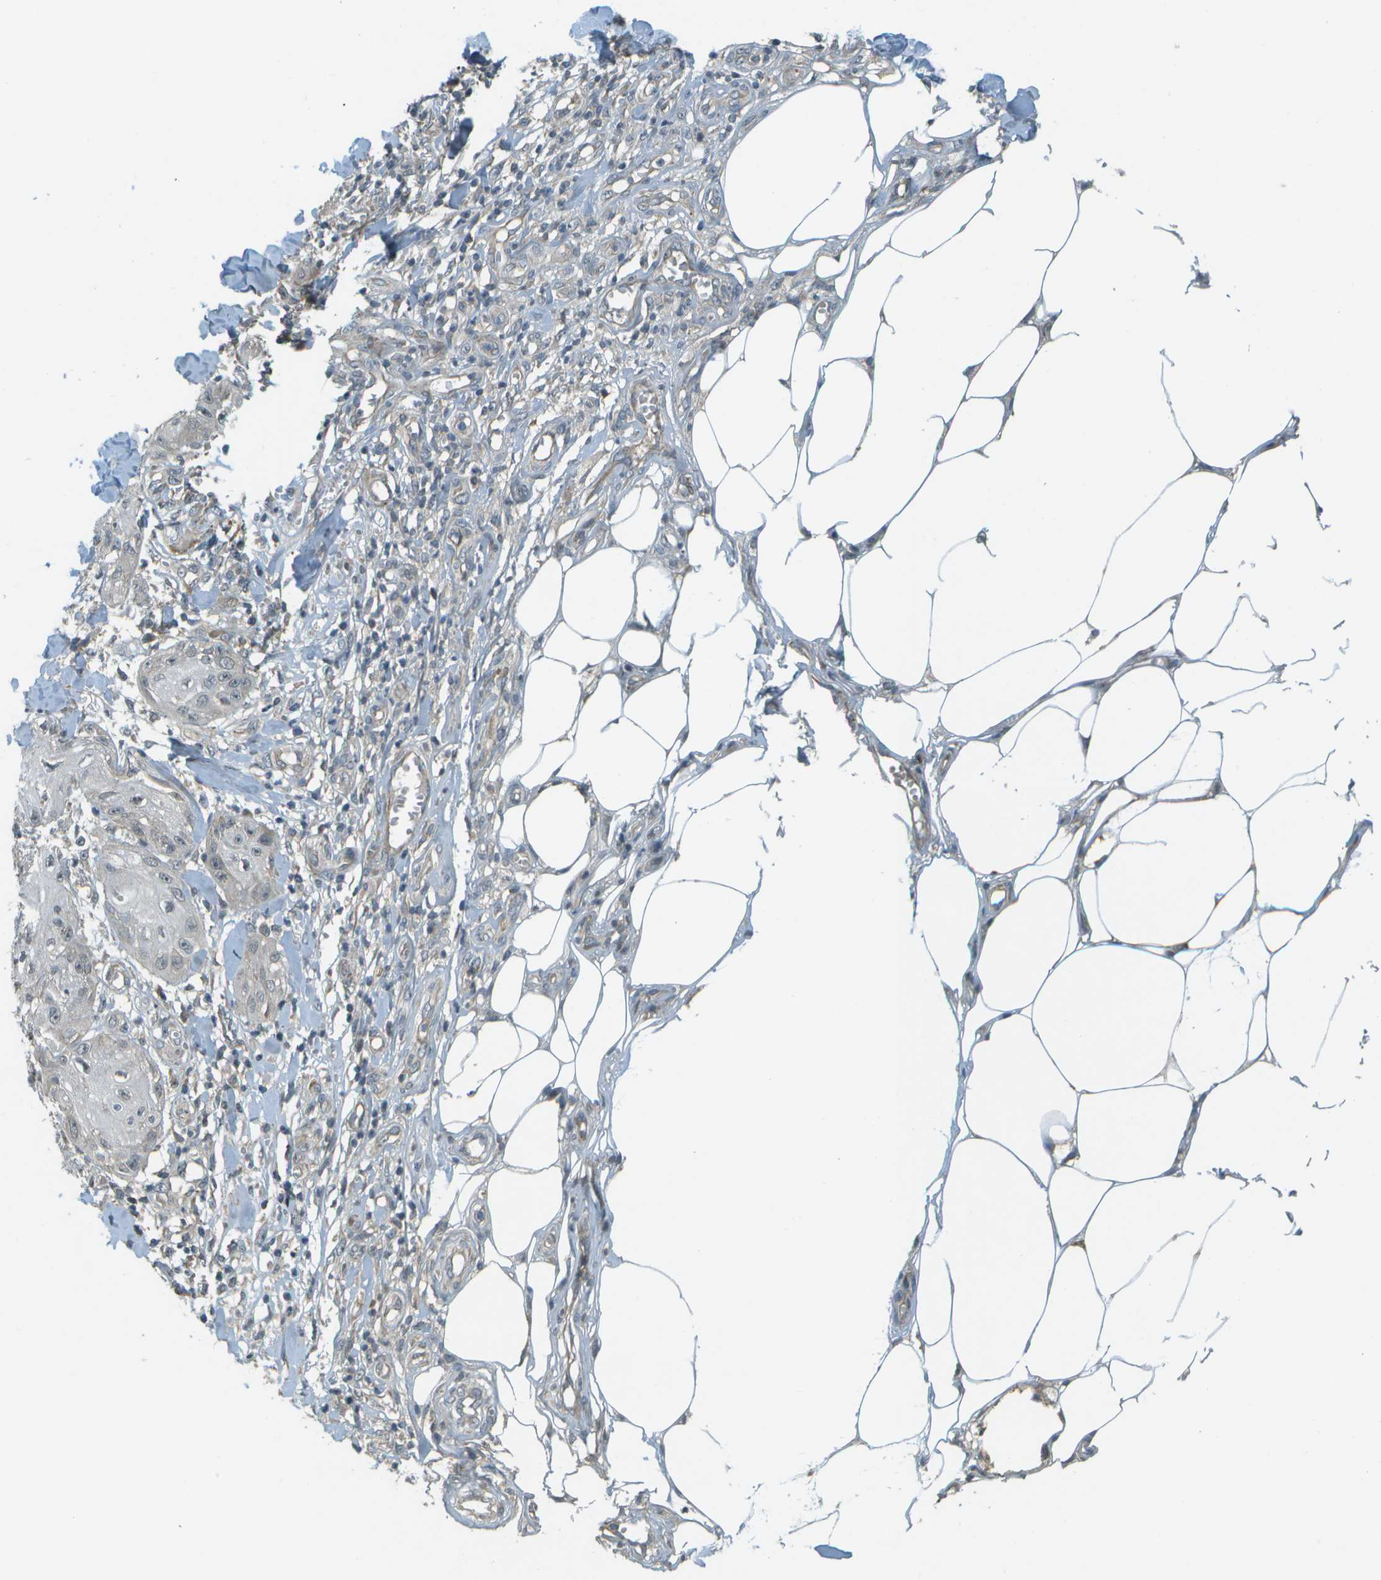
{"staining": {"intensity": "negative", "quantity": "none", "location": "none"}, "tissue": "skin cancer", "cell_type": "Tumor cells", "image_type": "cancer", "snomed": [{"axis": "morphology", "description": "Squamous cell carcinoma, NOS"}, {"axis": "topography", "description": "Skin"}], "caption": "Immunohistochemical staining of squamous cell carcinoma (skin) demonstrates no significant expression in tumor cells.", "gene": "WNK2", "patient": {"sex": "male", "age": 74}}